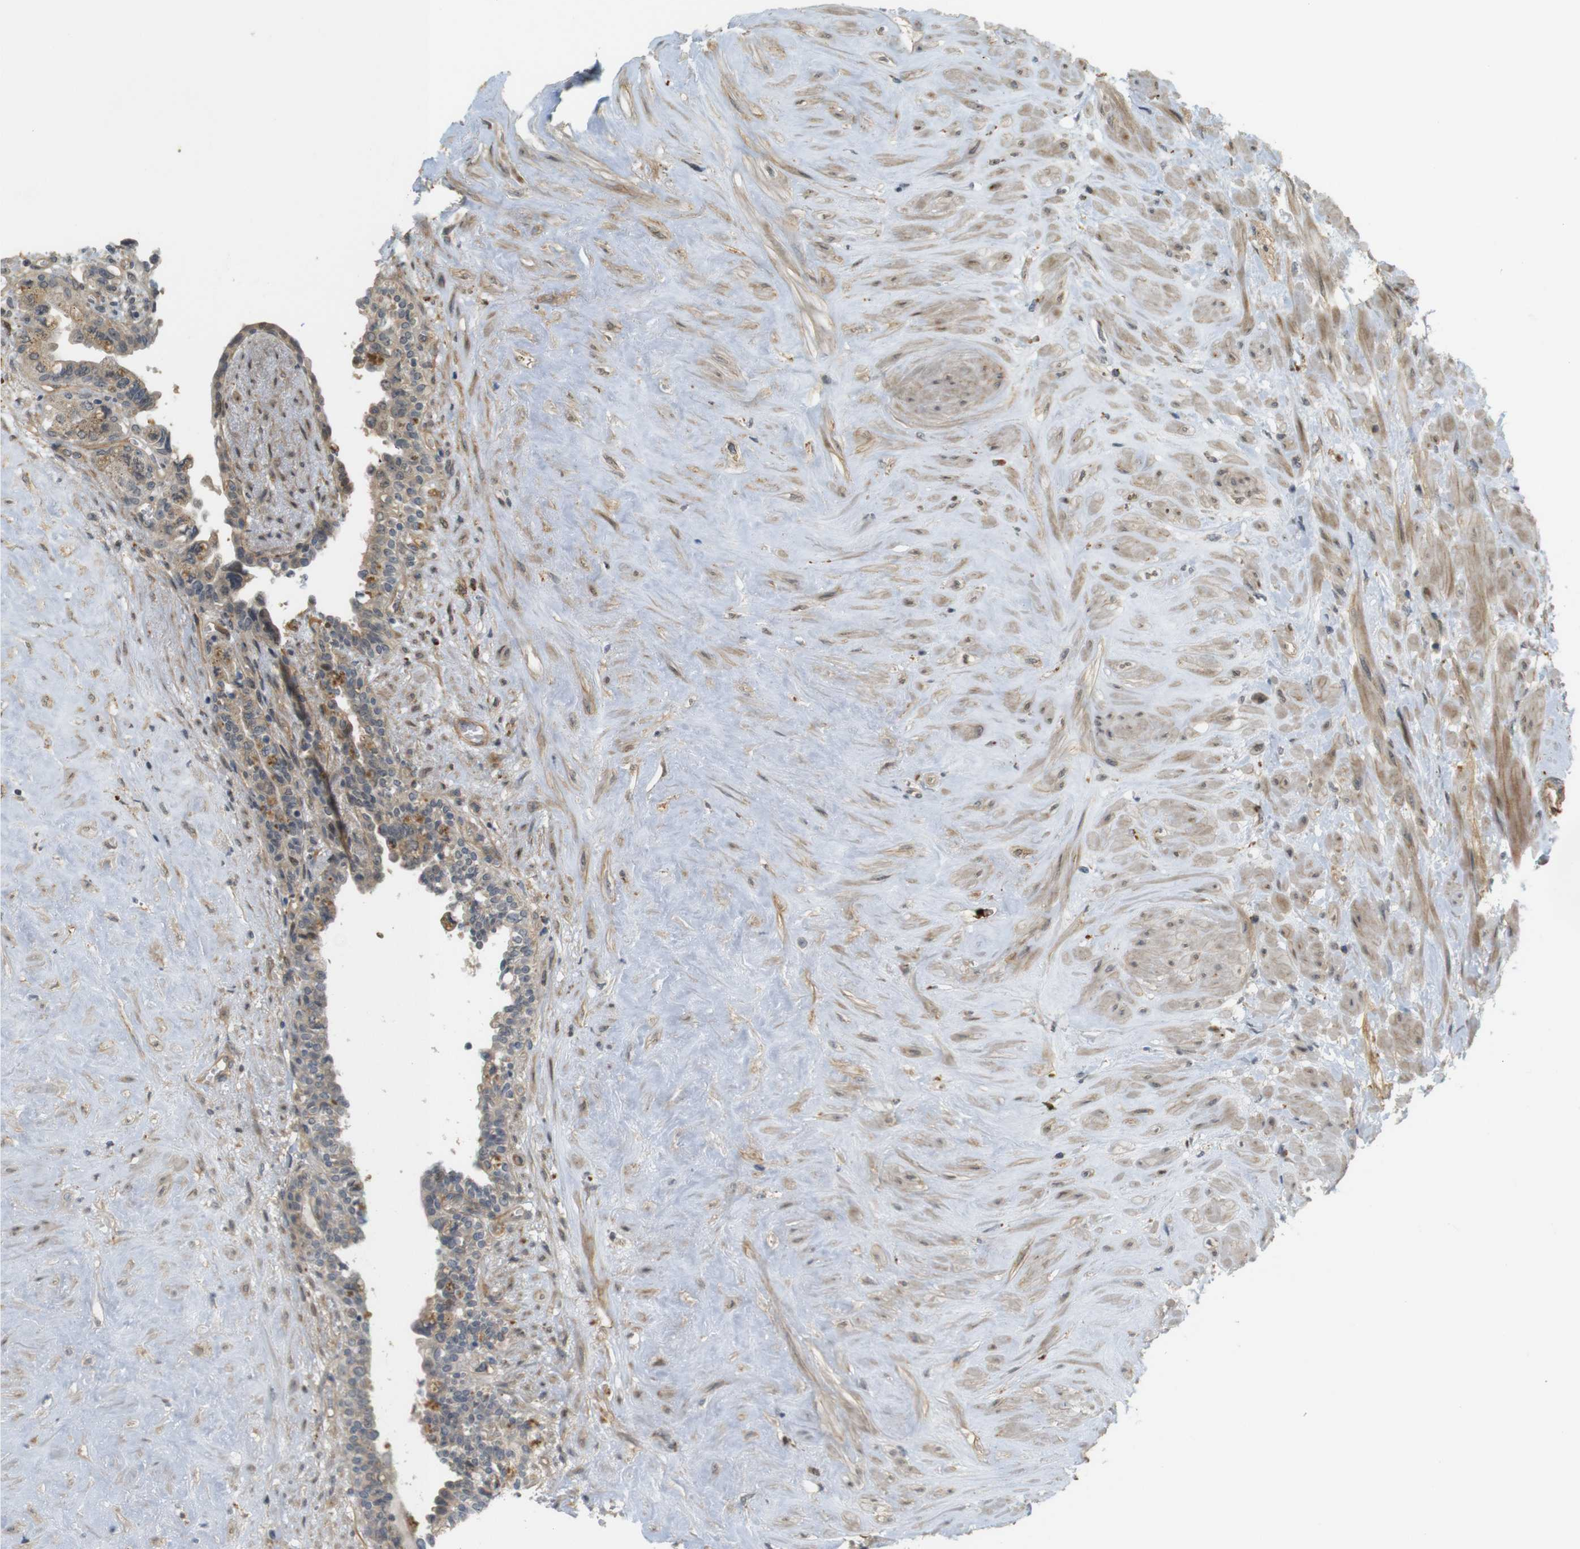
{"staining": {"intensity": "weak", "quantity": "25%-75%", "location": "cytoplasmic/membranous"}, "tissue": "seminal vesicle", "cell_type": "Glandular cells", "image_type": "normal", "snomed": [{"axis": "morphology", "description": "Normal tissue, NOS"}, {"axis": "topography", "description": "Seminal veicle"}], "caption": "Immunohistochemical staining of unremarkable seminal vesicle shows weak cytoplasmic/membranous protein positivity in approximately 25%-75% of glandular cells.", "gene": "TSPAN9", "patient": {"sex": "male", "age": 63}}